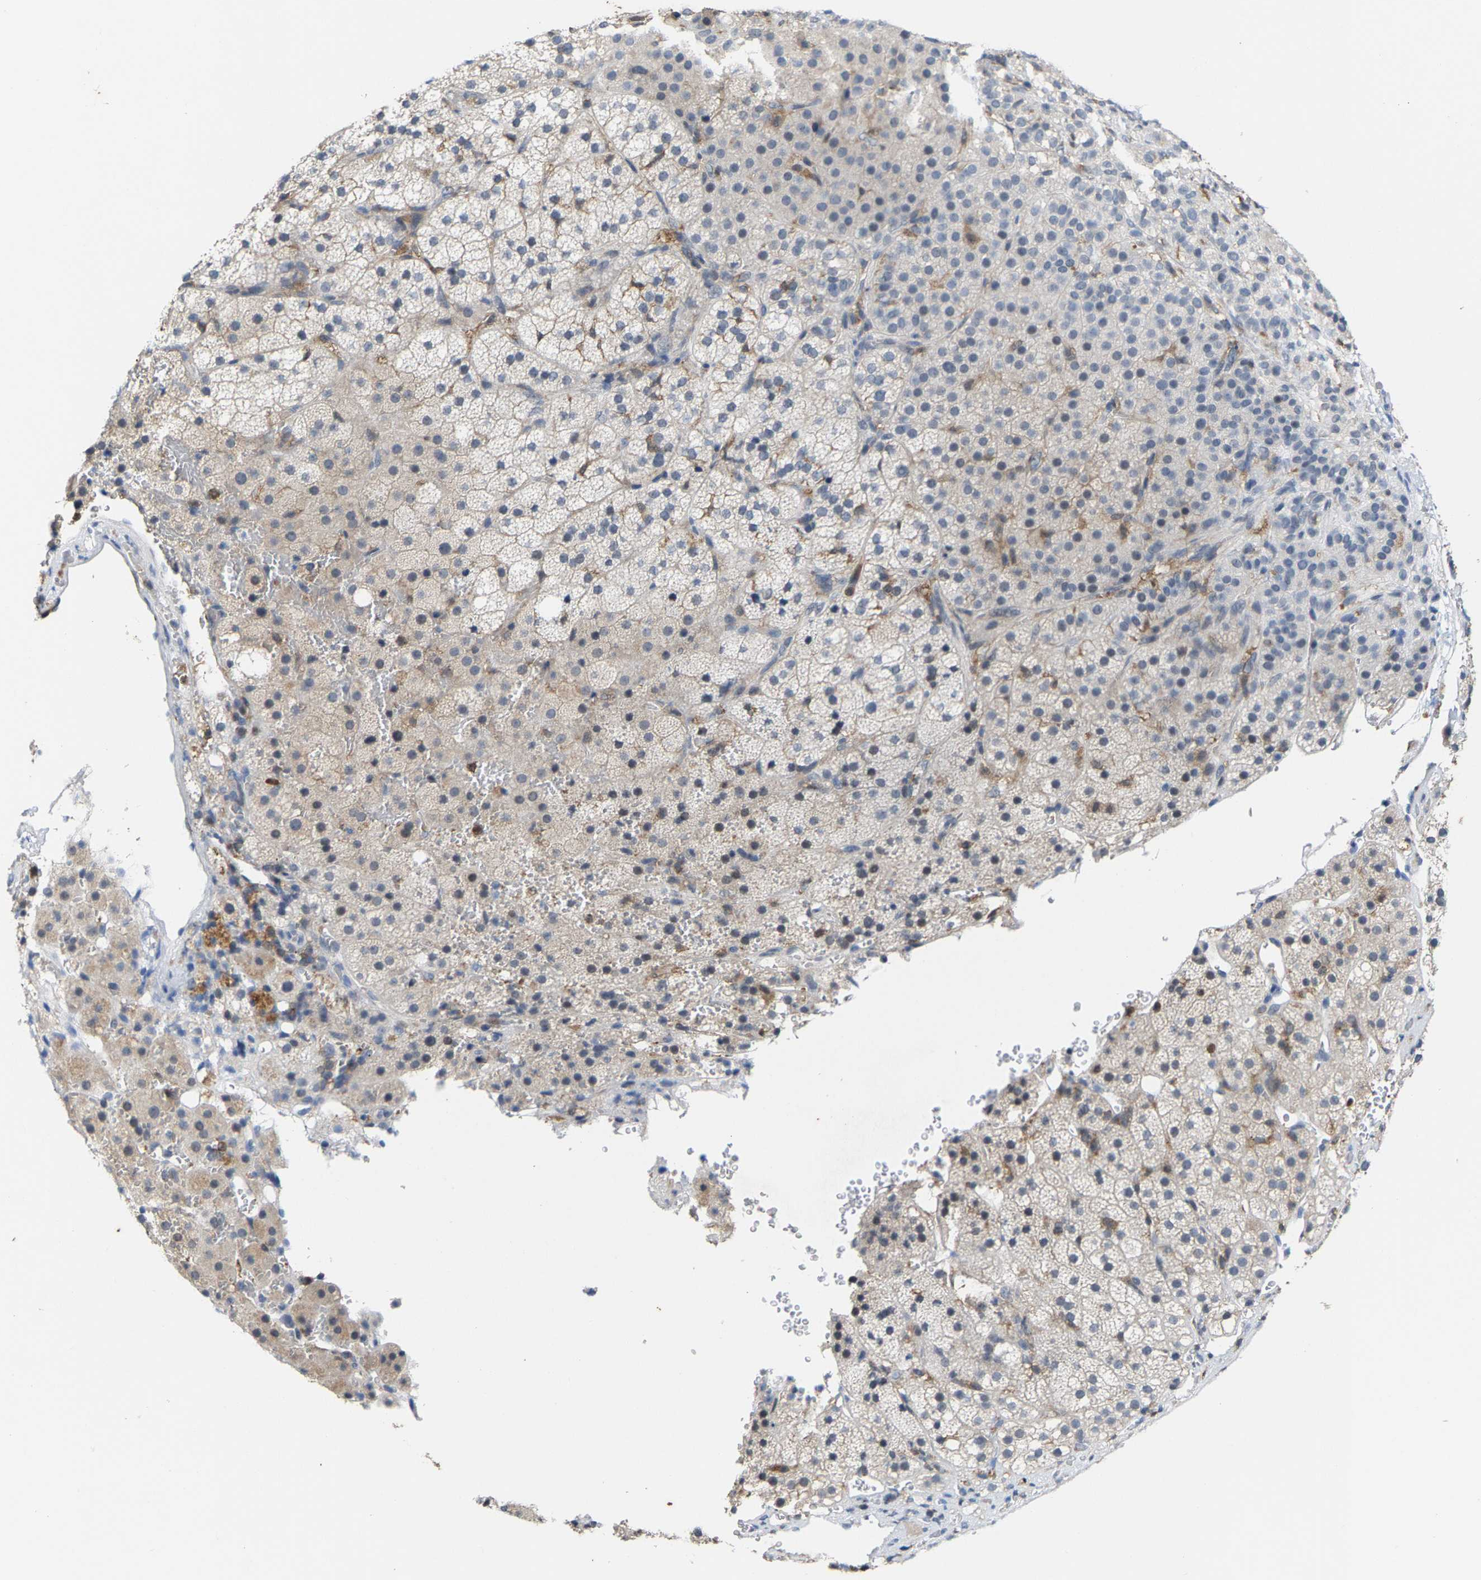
{"staining": {"intensity": "weak", "quantity": "<25%", "location": "cytoplasmic/membranous"}, "tissue": "adrenal gland", "cell_type": "Glandular cells", "image_type": "normal", "snomed": [{"axis": "morphology", "description": "Normal tissue, NOS"}, {"axis": "topography", "description": "Adrenal gland"}], "caption": "An image of human adrenal gland is negative for staining in glandular cells. The staining is performed using DAB brown chromogen with nuclei counter-stained in using hematoxylin.", "gene": "FGD3", "patient": {"sex": "female", "age": 59}}